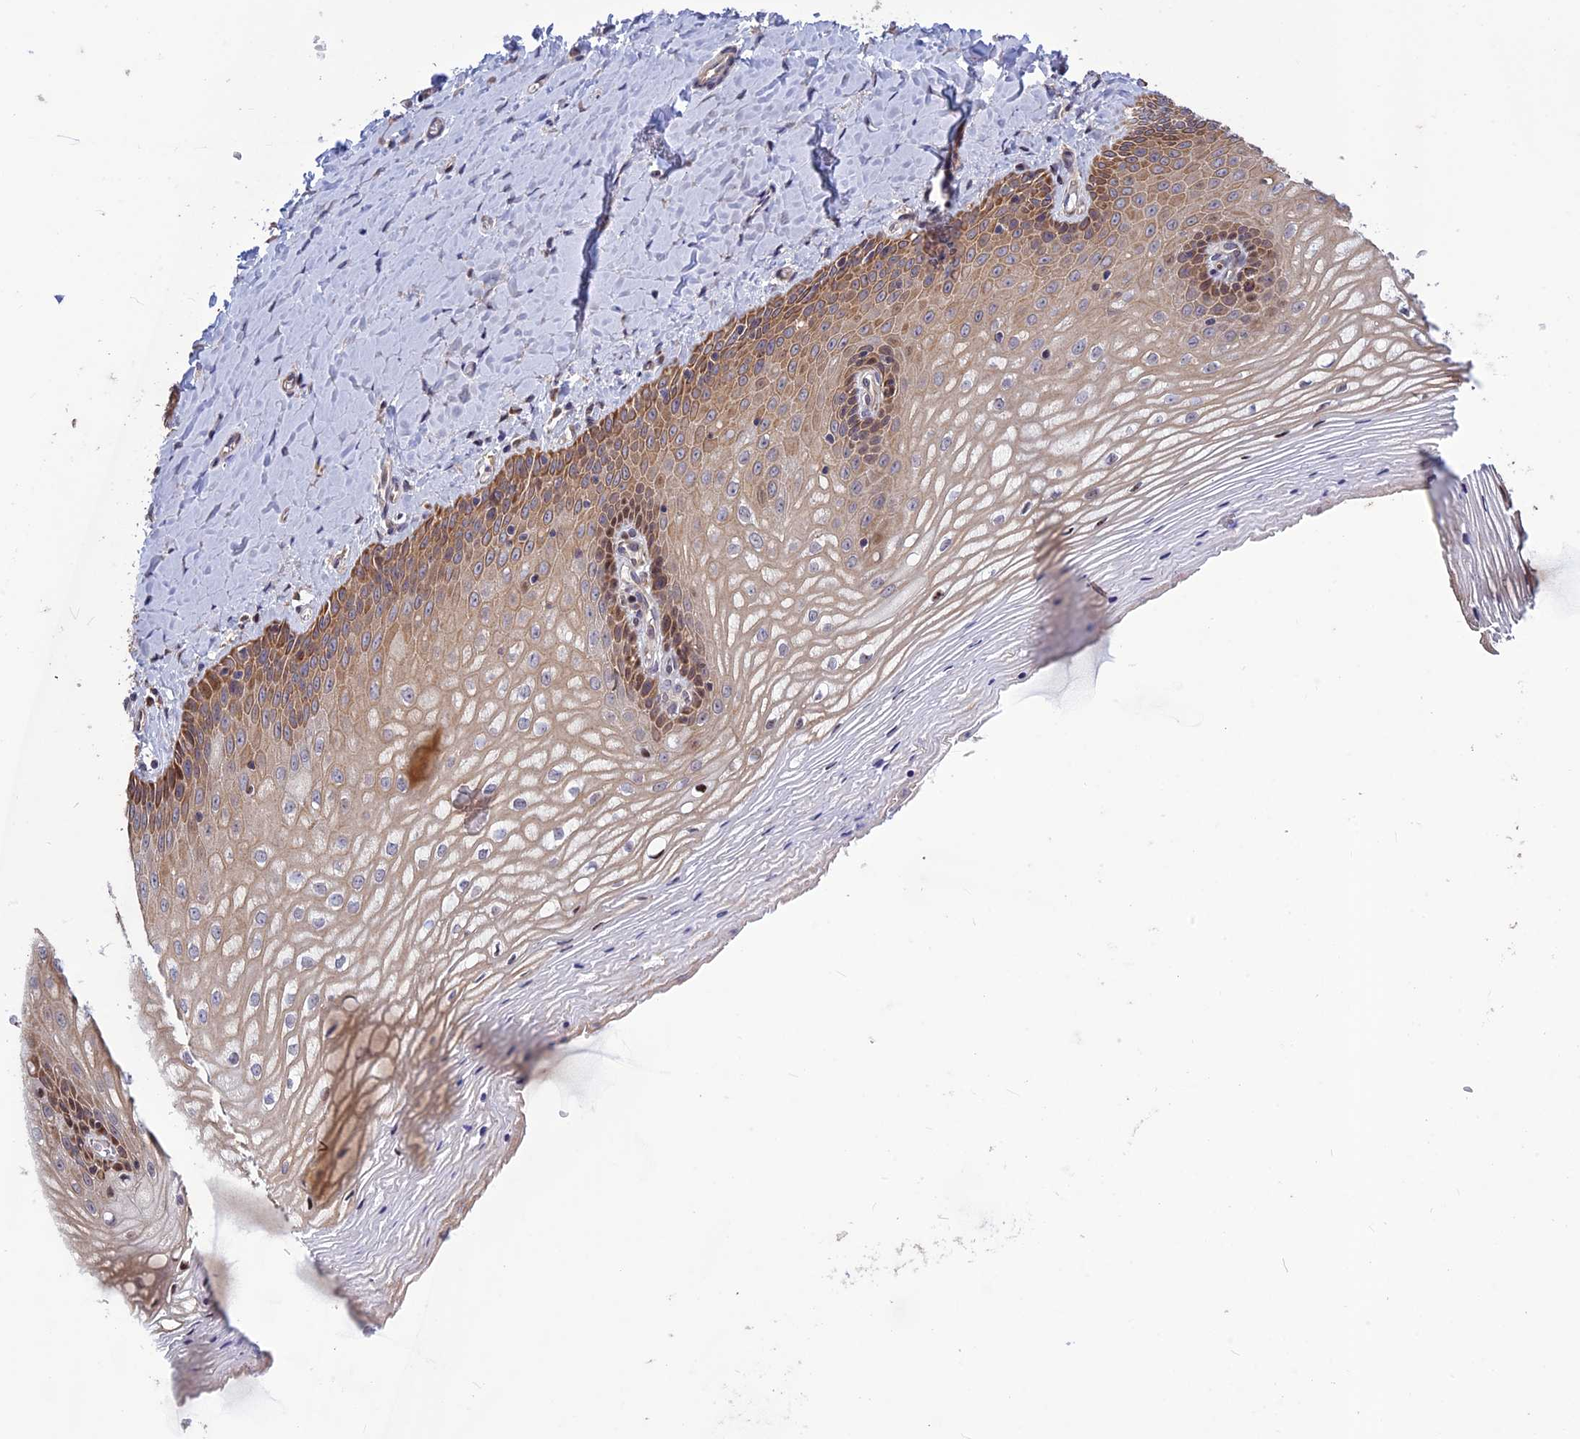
{"staining": {"intensity": "moderate", "quantity": "25%-75%", "location": "cytoplasmic/membranous,nuclear"}, "tissue": "vagina", "cell_type": "Squamous epithelial cells", "image_type": "normal", "snomed": [{"axis": "morphology", "description": "Normal tissue, NOS"}, {"axis": "topography", "description": "Vagina"}], "caption": "Immunohistochemistry micrograph of normal vagina: human vagina stained using IHC displays medium levels of moderate protein expression localized specifically in the cytoplasmic/membranous,nuclear of squamous epithelial cells, appearing as a cytoplasmic/membranous,nuclear brown color.", "gene": "SPG21", "patient": {"sex": "female", "age": 65}}